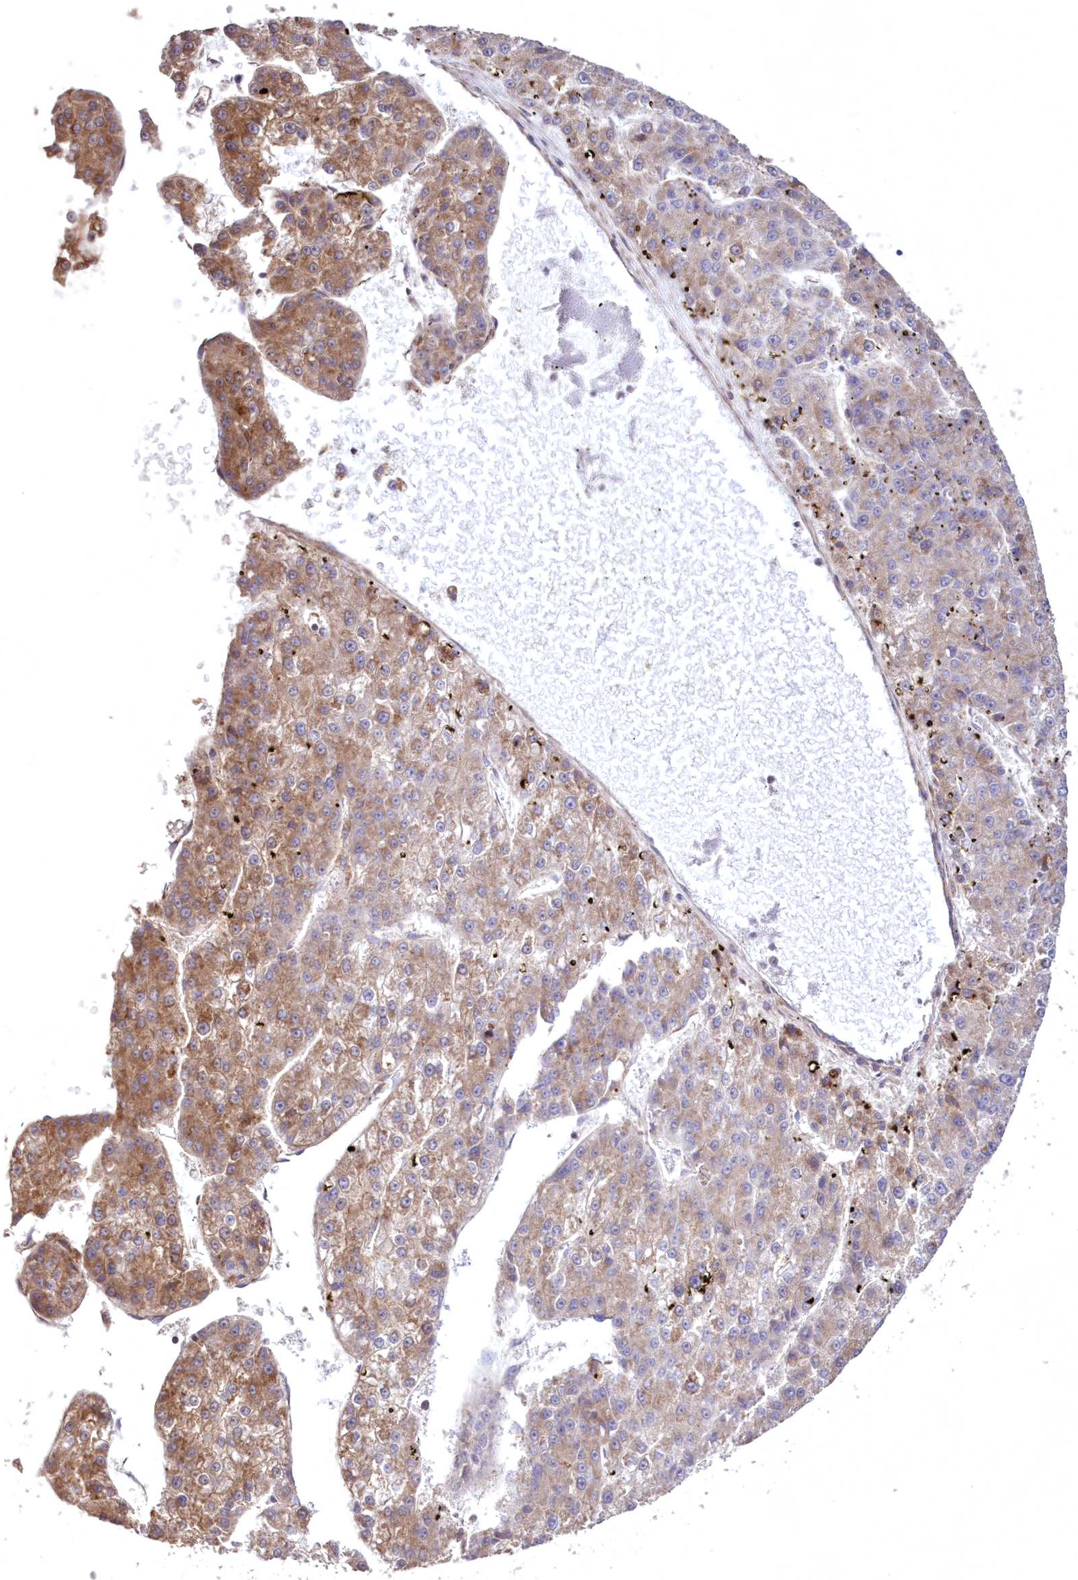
{"staining": {"intensity": "moderate", "quantity": ">75%", "location": "cytoplasmic/membranous"}, "tissue": "liver cancer", "cell_type": "Tumor cells", "image_type": "cancer", "snomed": [{"axis": "morphology", "description": "Carcinoma, Hepatocellular, NOS"}, {"axis": "topography", "description": "Liver"}], "caption": "The image demonstrates staining of liver cancer, revealing moderate cytoplasmic/membranous protein staining (brown color) within tumor cells.", "gene": "HADHB", "patient": {"sex": "female", "age": 73}}